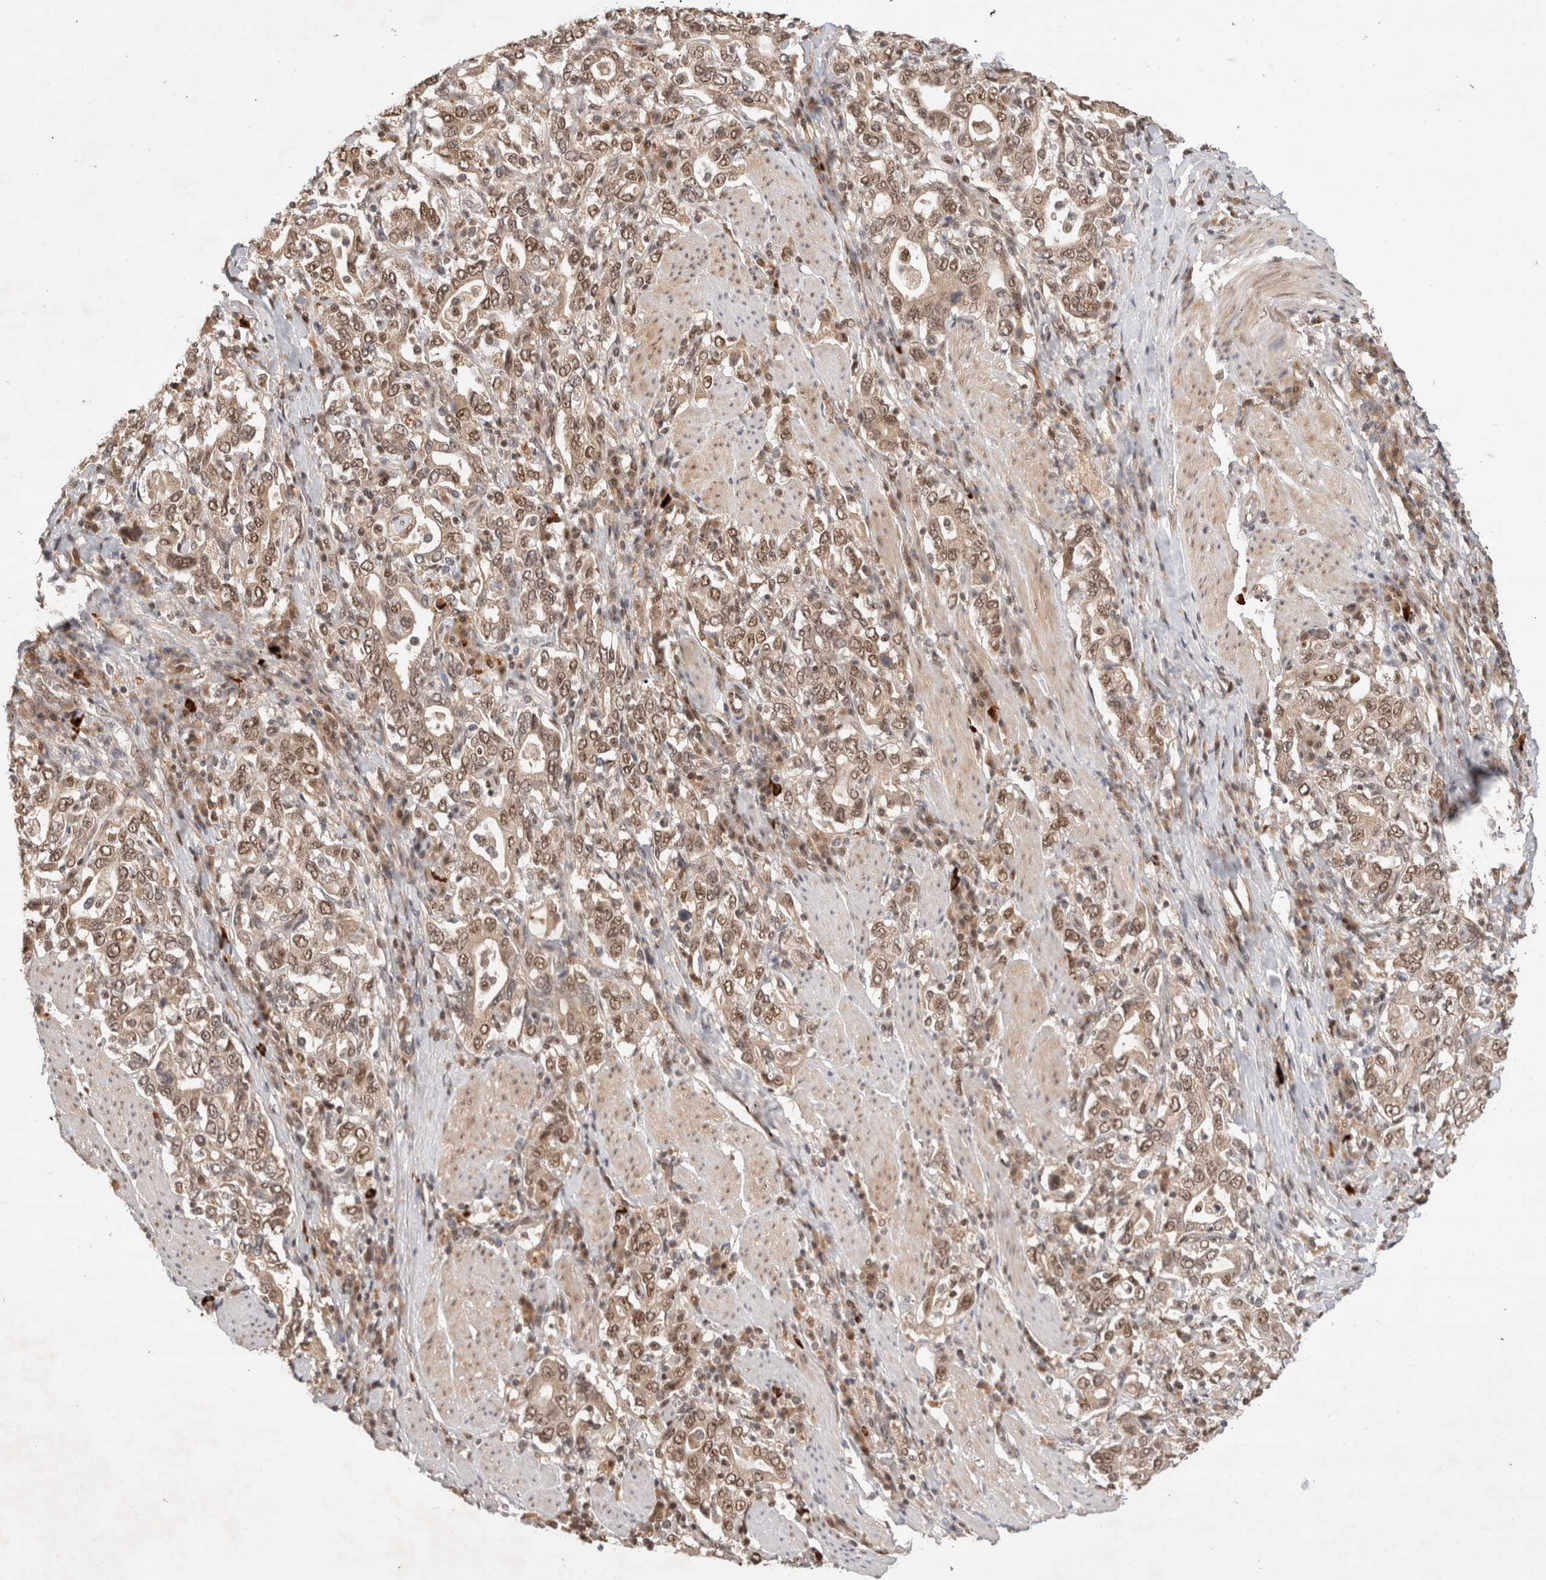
{"staining": {"intensity": "moderate", "quantity": ">75%", "location": "cytoplasmic/membranous,nuclear"}, "tissue": "stomach cancer", "cell_type": "Tumor cells", "image_type": "cancer", "snomed": [{"axis": "morphology", "description": "Adenocarcinoma, NOS"}, {"axis": "topography", "description": "Stomach, upper"}], "caption": "Stomach adenocarcinoma was stained to show a protein in brown. There is medium levels of moderate cytoplasmic/membranous and nuclear expression in about >75% of tumor cells.", "gene": "MPHOSPH6", "patient": {"sex": "male", "age": 62}}